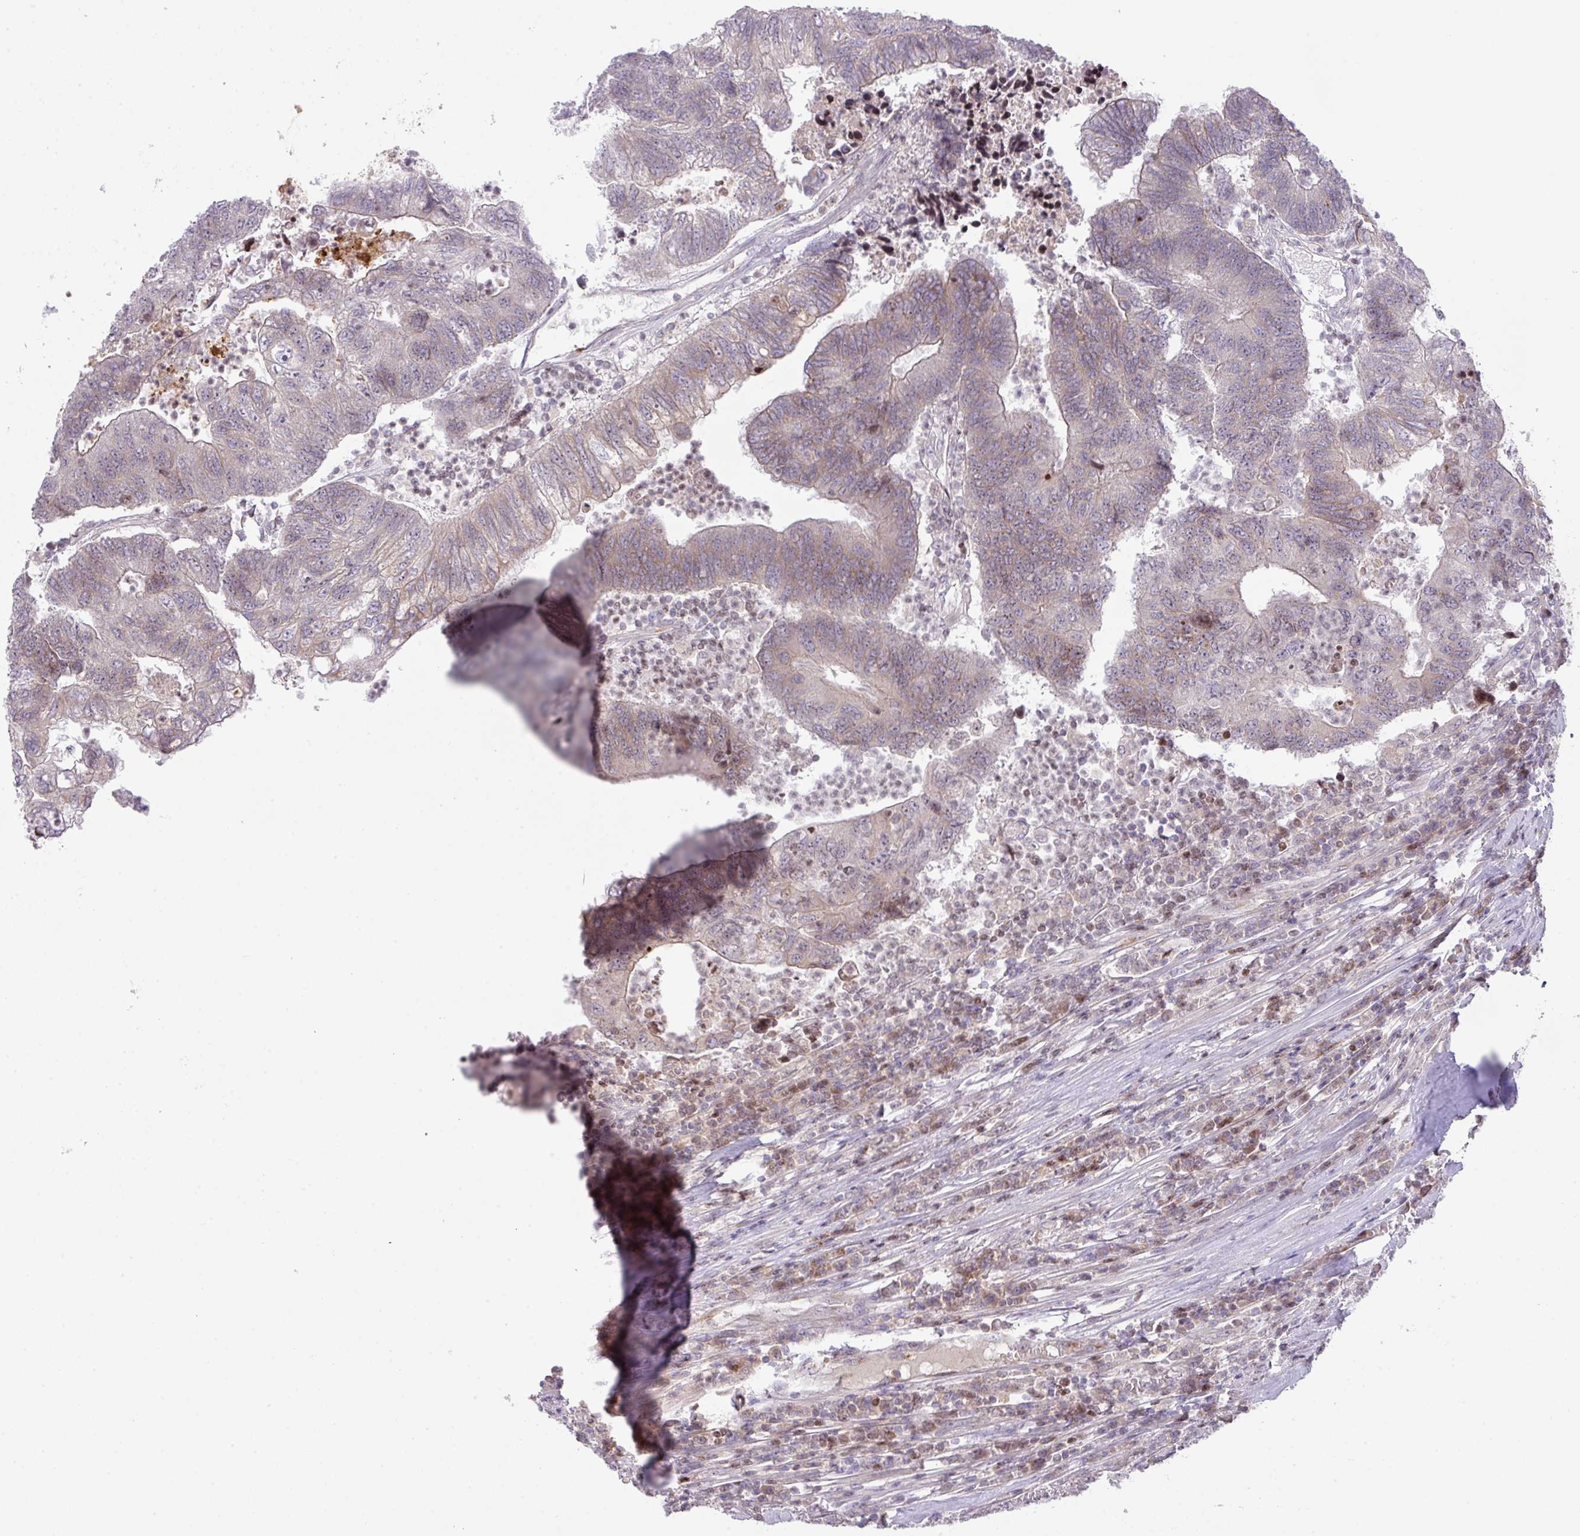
{"staining": {"intensity": "weak", "quantity": "25%-75%", "location": "cytoplasmic/membranous"}, "tissue": "colorectal cancer", "cell_type": "Tumor cells", "image_type": "cancer", "snomed": [{"axis": "morphology", "description": "Adenocarcinoma, NOS"}, {"axis": "topography", "description": "Colon"}], "caption": "Brown immunohistochemical staining in colorectal adenocarcinoma exhibits weak cytoplasmic/membranous positivity in approximately 25%-75% of tumor cells. Nuclei are stained in blue.", "gene": "ZNF394", "patient": {"sex": "female", "age": 48}}